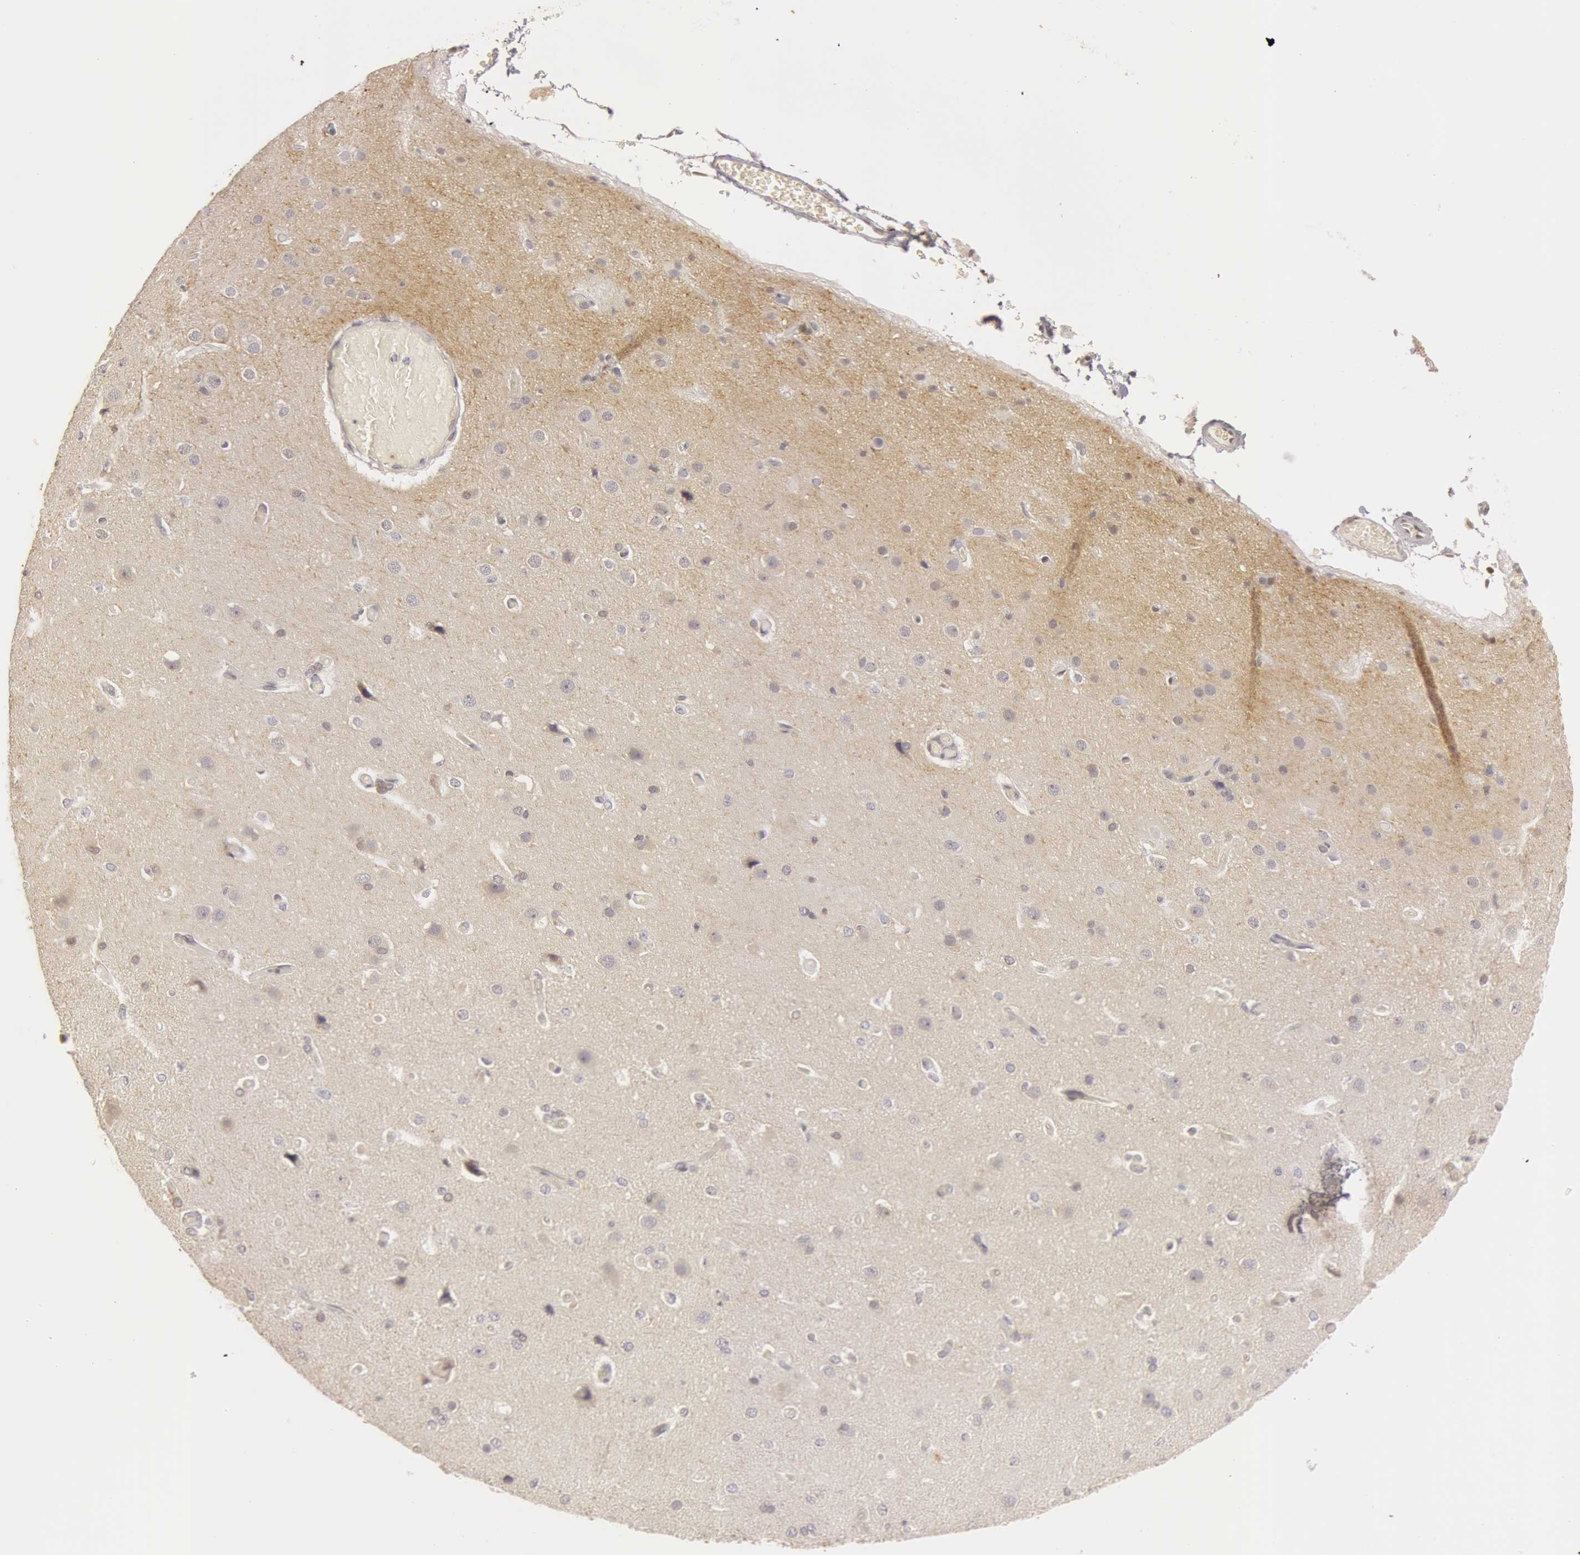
{"staining": {"intensity": "weak", "quantity": "25%-75%", "location": "cytoplasmic/membranous"}, "tissue": "cerebral cortex", "cell_type": "Endothelial cells", "image_type": "normal", "snomed": [{"axis": "morphology", "description": "Normal tissue, NOS"}, {"axis": "morphology", "description": "Glioma, malignant, High grade"}, {"axis": "topography", "description": "Cerebral cortex"}], "caption": "Immunohistochemical staining of unremarkable human cerebral cortex shows 25%-75% levels of weak cytoplasmic/membranous protein staining in approximately 25%-75% of endothelial cells.", "gene": "OASL", "patient": {"sex": "male", "age": 77}}